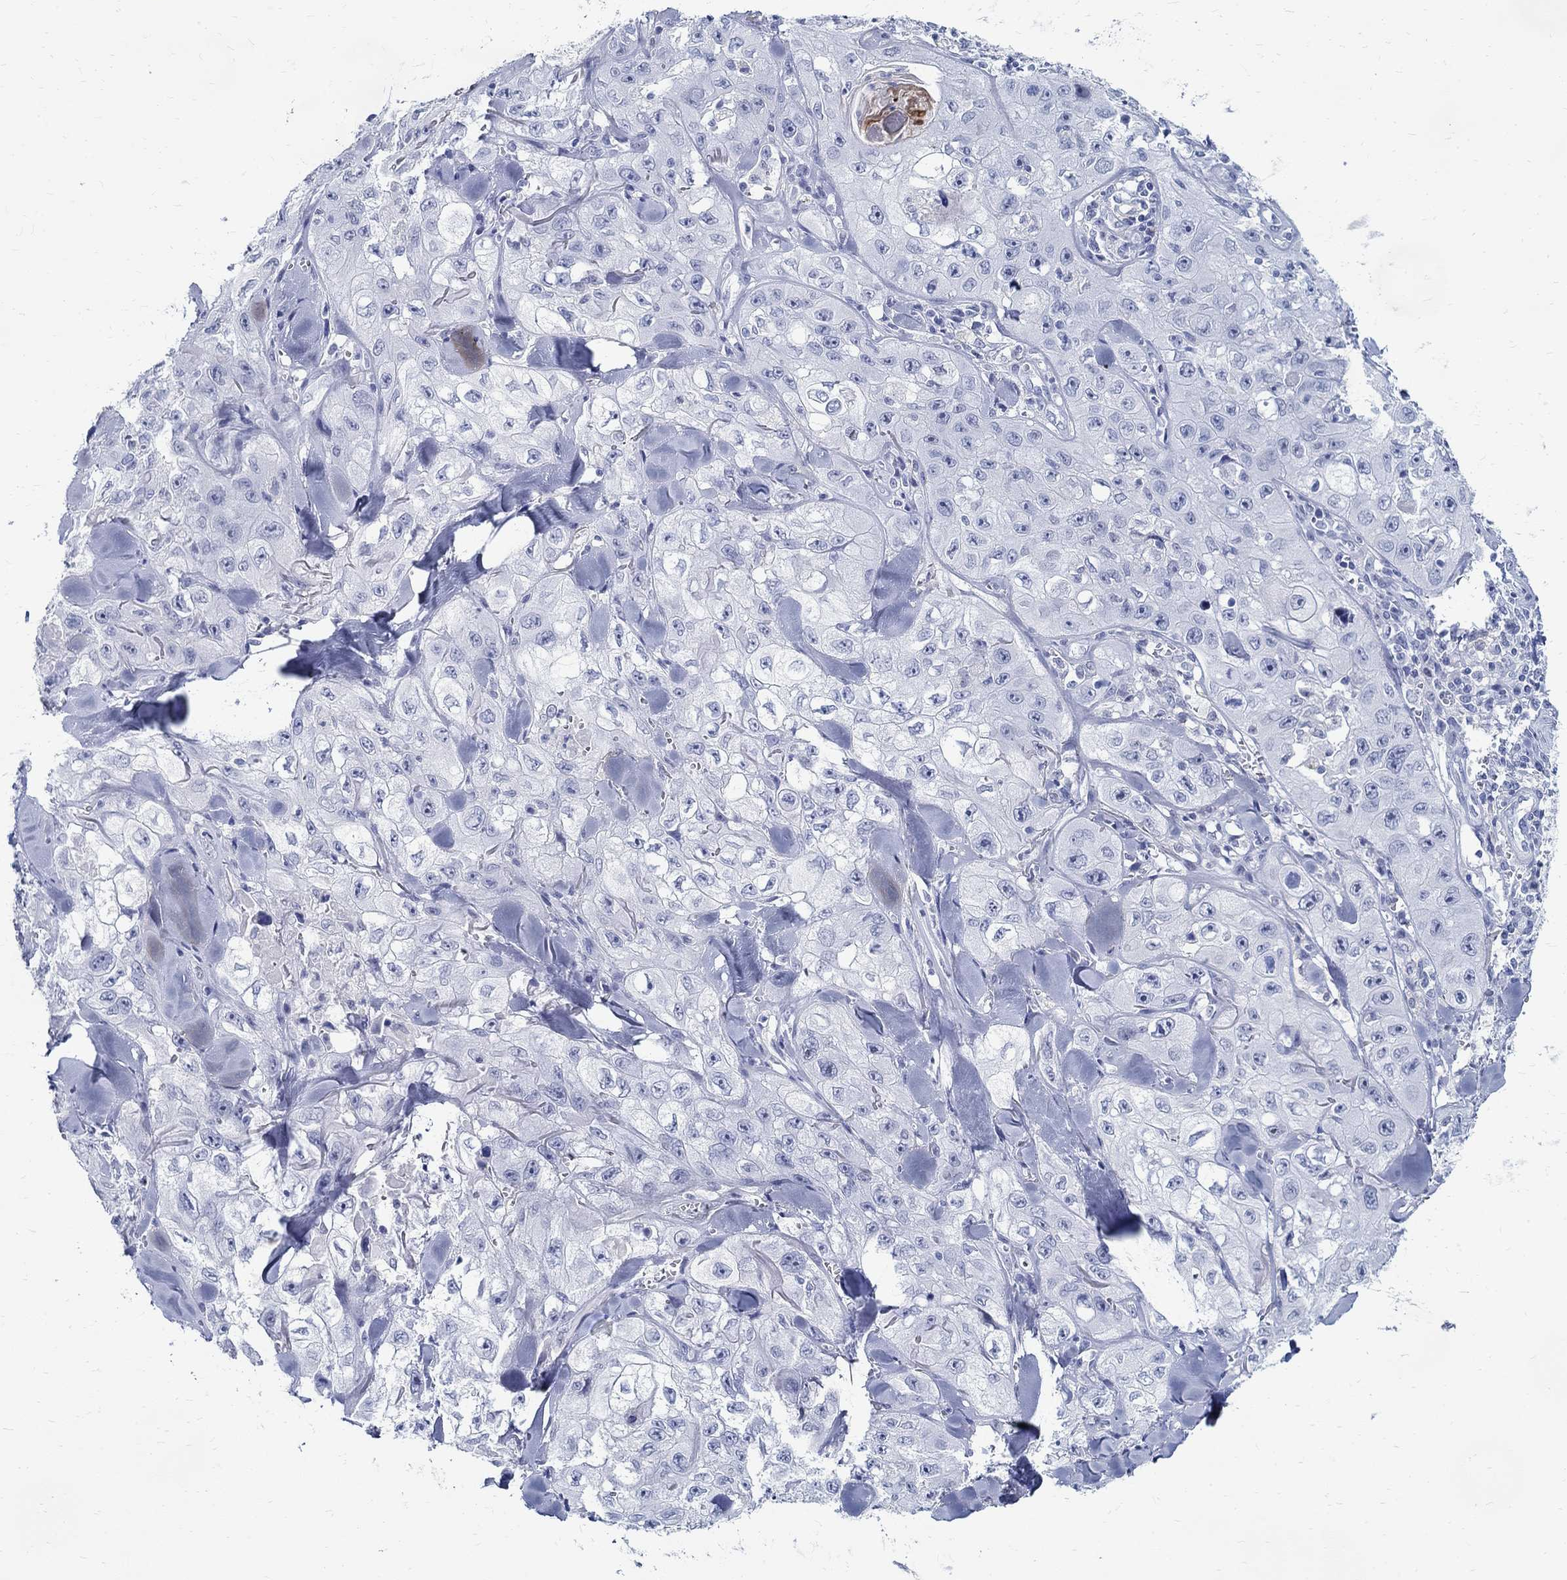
{"staining": {"intensity": "negative", "quantity": "none", "location": "none"}, "tissue": "skin cancer", "cell_type": "Tumor cells", "image_type": "cancer", "snomed": [{"axis": "morphology", "description": "Squamous cell carcinoma, NOS"}, {"axis": "topography", "description": "Skin"}, {"axis": "topography", "description": "Subcutis"}], "caption": "Photomicrograph shows no significant protein expression in tumor cells of skin cancer (squamous cell carcinoma).", "gene": "BSPRY", "patient": {"sex": "male", "age": 73}}